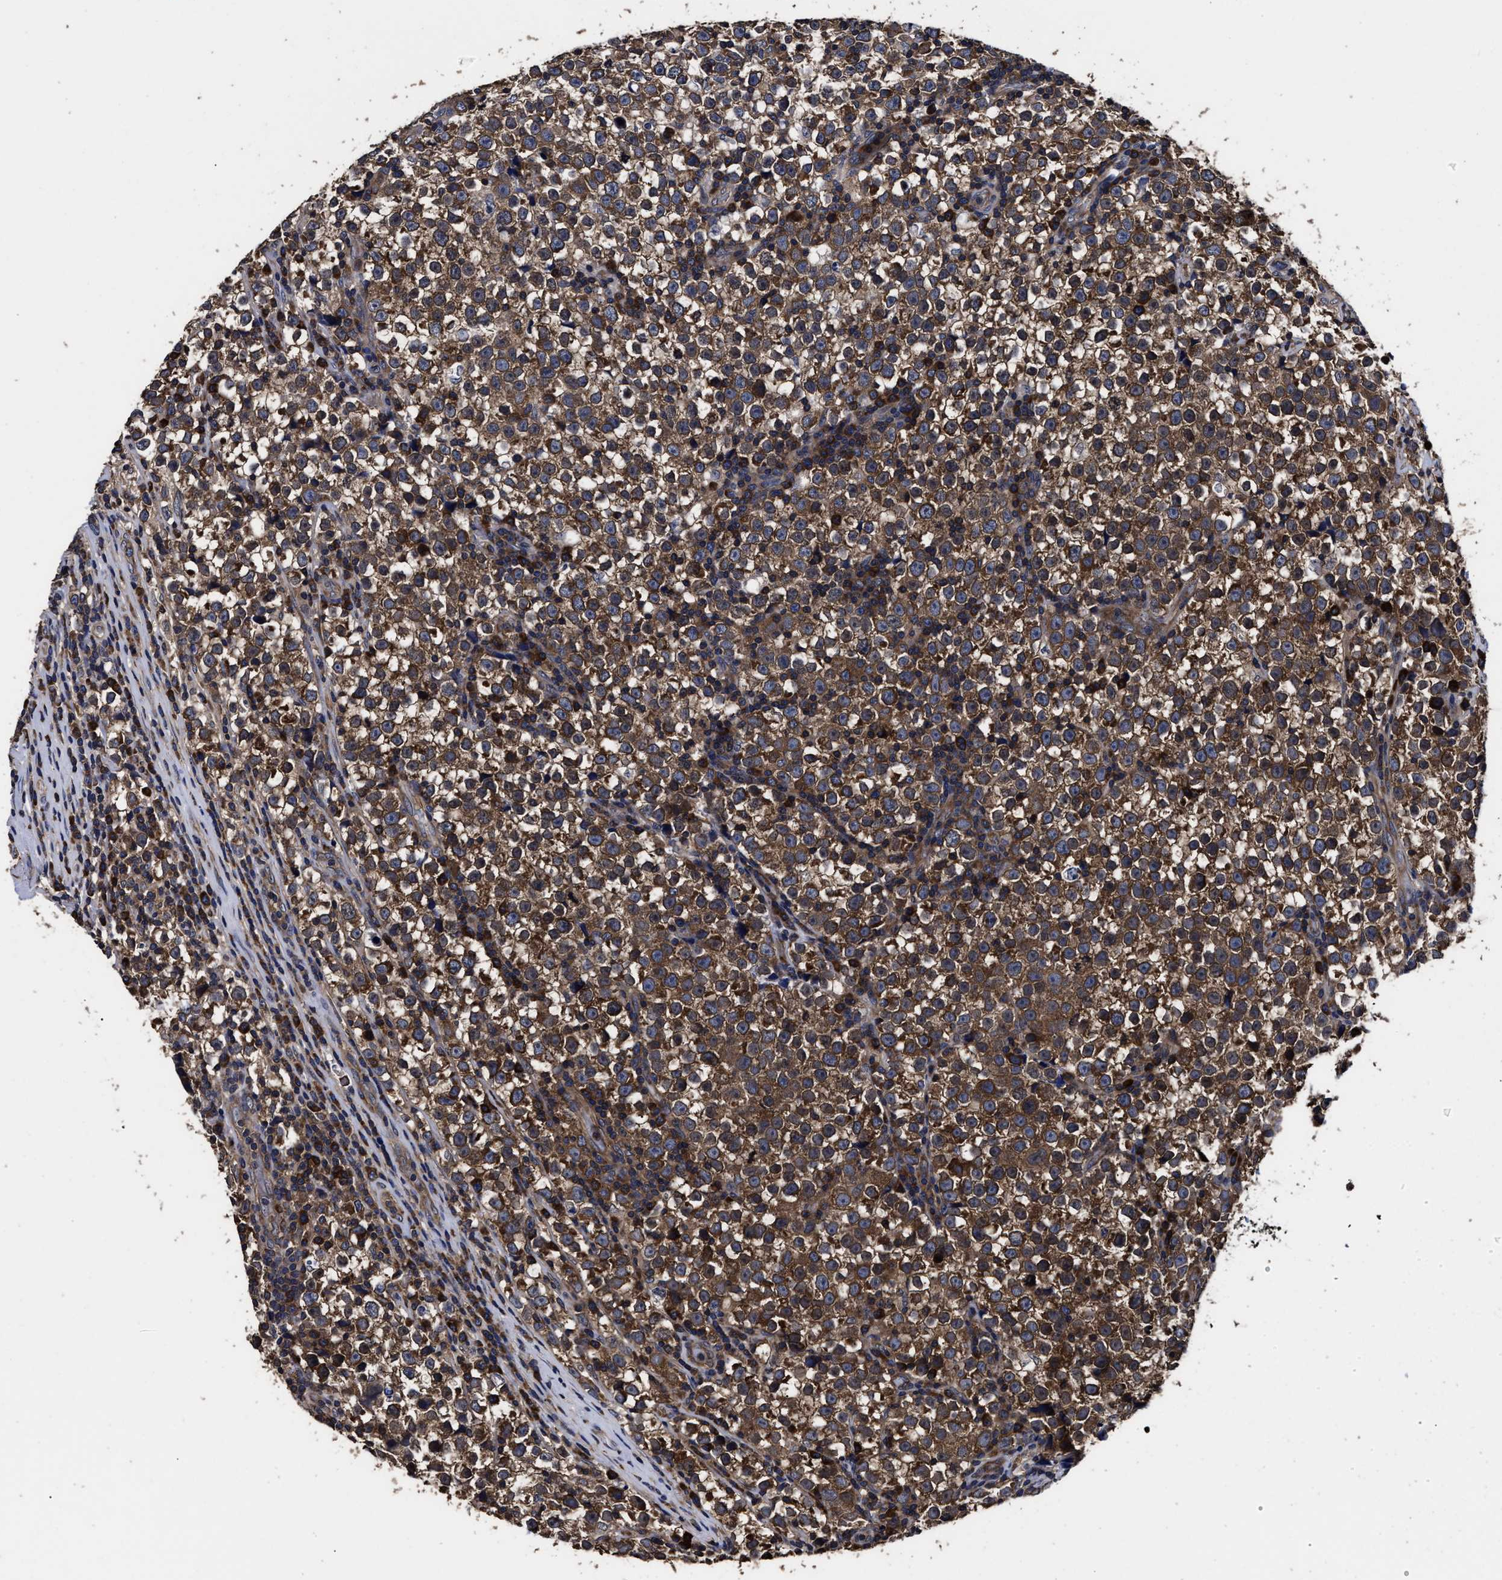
{"staining": {"intensity": "strong", "quantity": ">75%", "location": "cytoplasmic/membranous"}, "tissue": "testis cancer", "cell_type": "Tumor cells", "image_type": "cancer", "snomed": [{"axis": "morphology", "description": "Normal tissue, NOS"}, {"axis": "morphology", "description": "Seminoma, NOS"}, {"axis": "topography", "description": "Testis"}], "caption": "High-magnification brightfield microscopy of testis cancer (seminoma) stained with DAB (3,3'-diaminobenzidine) (brown) and counterstained with hematoxylin (blue). tumor cells exhibit strong cytoplasmic/membranous staining is appreciated in approximately>75% of cells.", "gene": "AVEN", "patient": {"sex": "male", "age": 43}}